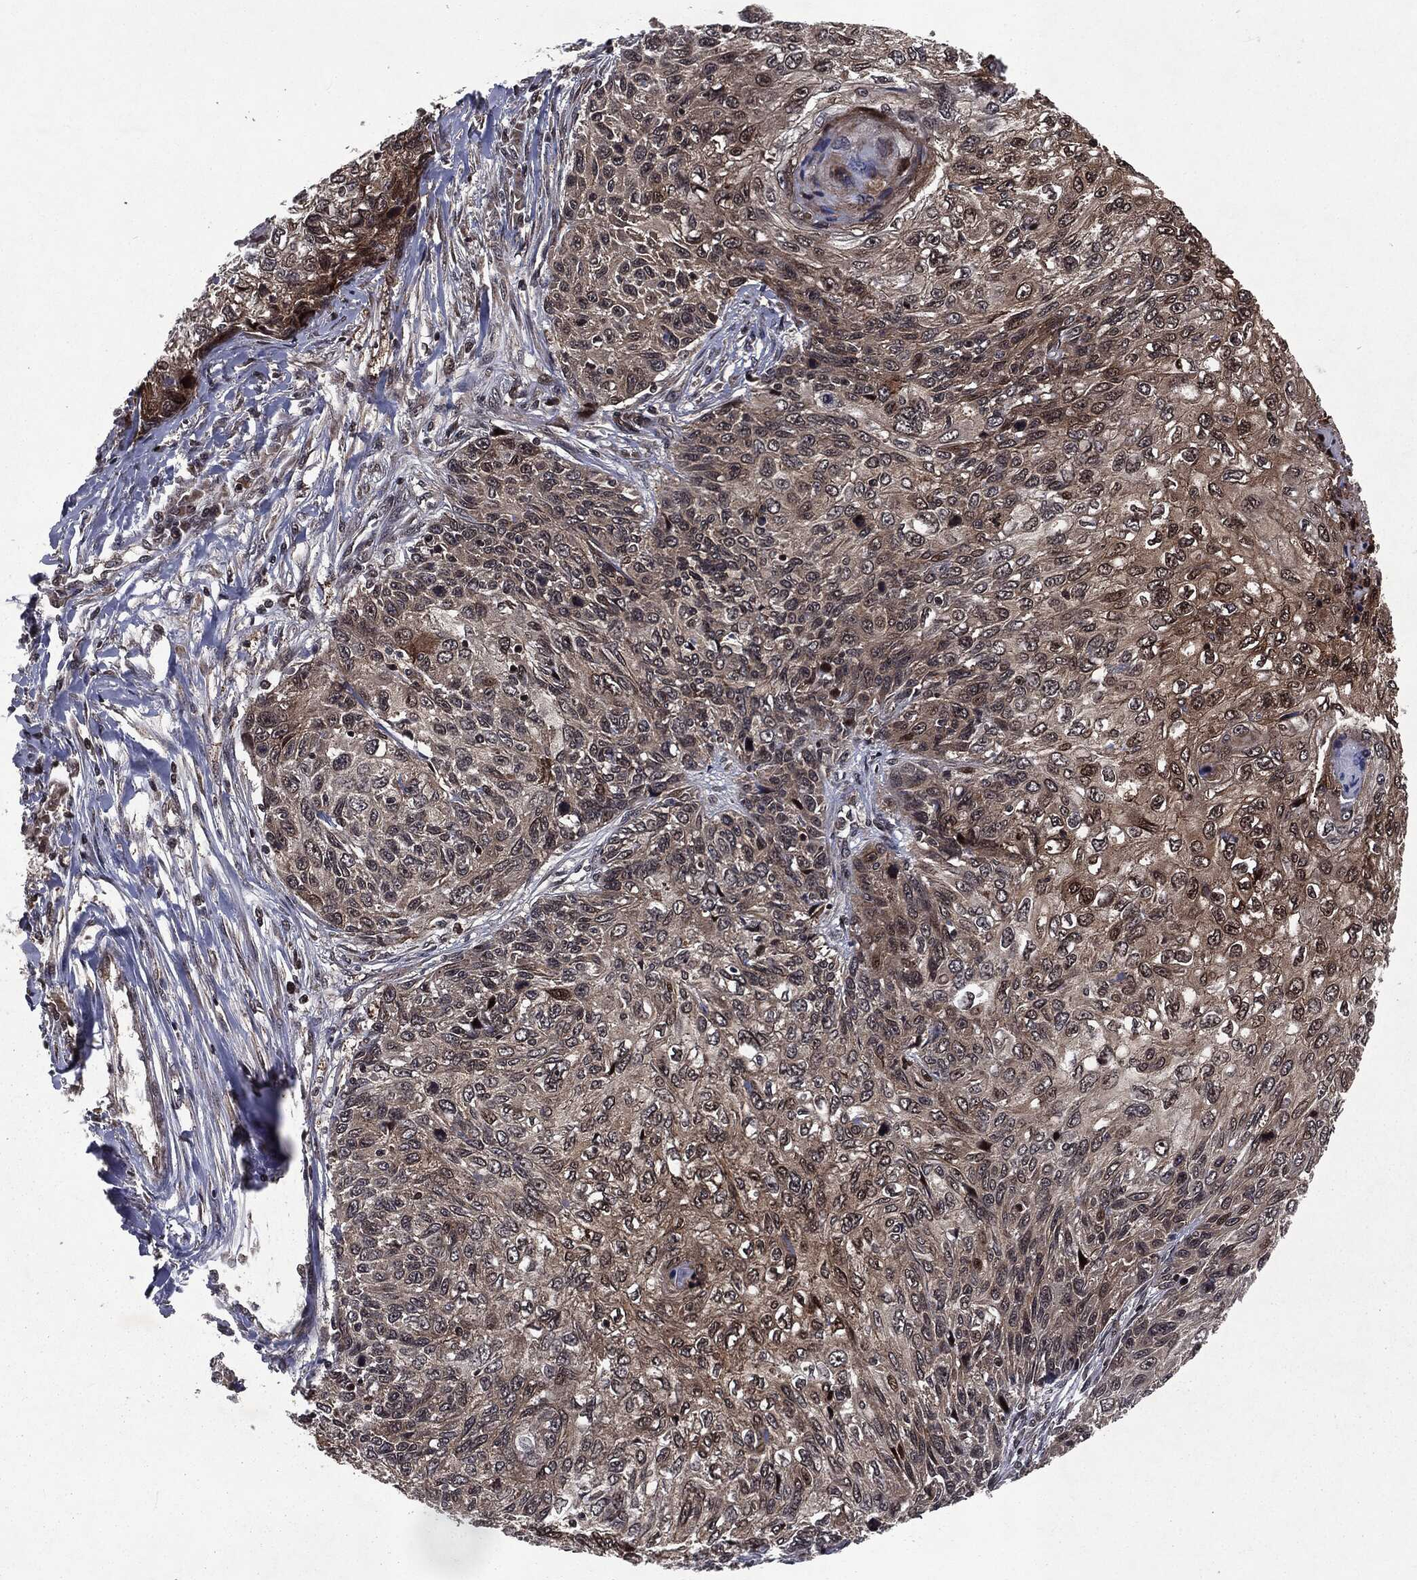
{"staining": {"intensity": "moderate", "quantity": "25%-75%", "location": "cytoplasmic/membranous,nuclear"}, "tissue": "skin cancer", "cell_type": "Tumor cells", "image_type": "cancer", "snomed": [{"axis": "morphology", "description": "Squamous cell carcinoma, NOS"}, {"axis": "topography", "description": "Skin"}], "caption": "IHC histopathology image of human skin cancer stained for a protein (brown), which exhibits medium levels of moderate cytoplasmic/membranous and nuclear positivity in approximately 25%-75% of tumor cells.", "gene": "STAU2", "patient": {"sex": "male", "age": 92}}